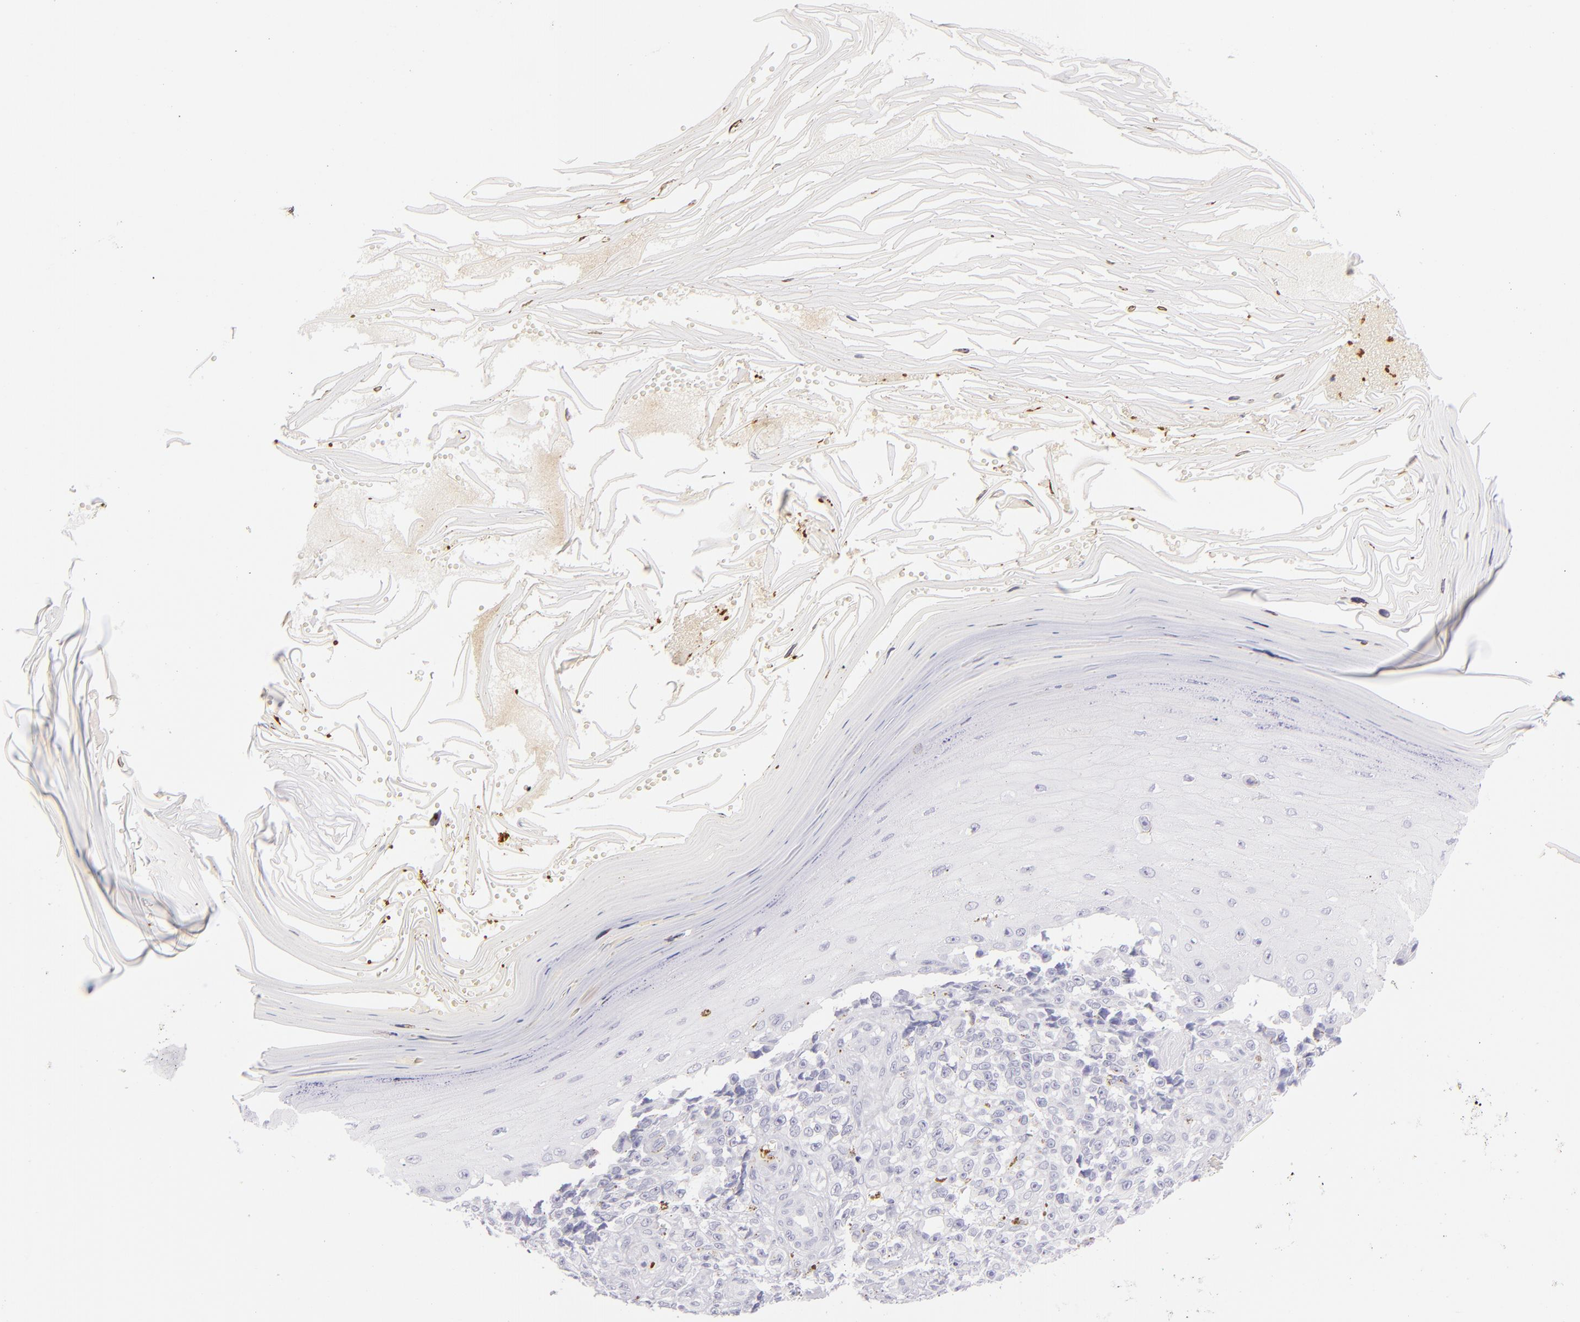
{"staining": {"intensity": "negative", "quantity": "none", "location": "none"}, "tissue": "melanoma", "cell_type": "Tumor cells", "image_type": "cancer", "snomed": [{"axis": "morphology", "description": "Malignant melanoma, NOS"}, {"axis": "topography", "description": "Skin"}], "caption": "Immunohistochemical staining of melanoma reveals no significant positivity in tumor cells. (DAB immunohistochemistry, high magnification).", "gene": "GP1BA", "patient": {"sex": "female", "age": 82}}